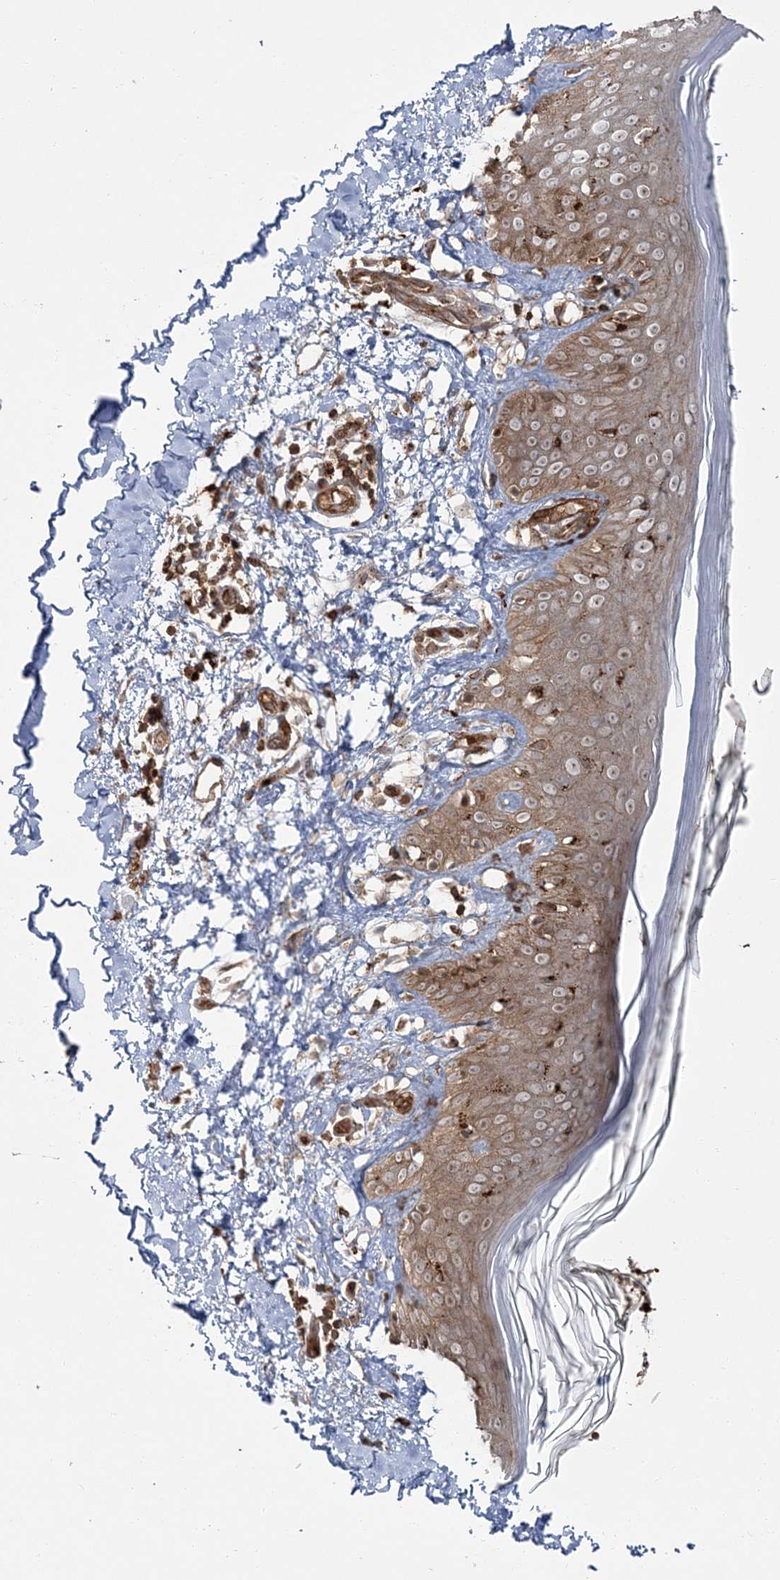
{"staining": {"intensity": "moderate", "quantity": ">75%", "location": "cytoplasmic/membranous"}, "tissue": "skin", "cell_type": "Fibroblasts", "image_type": "normal", "snomed": [{"axis": "morphology", "description": "Normal tissue, NOS"}, {"axis": "topography", "description": "Skin"}], "caption": "A high-resolution photomicrograph shows immunohistochemistry staining of benign skin, which reveals moderate cytoplasmic/membranous positivity in approximately >75% of fibroblasts.", "gene": "RGCC", "patient": {"sex": "female", "age": 64}}